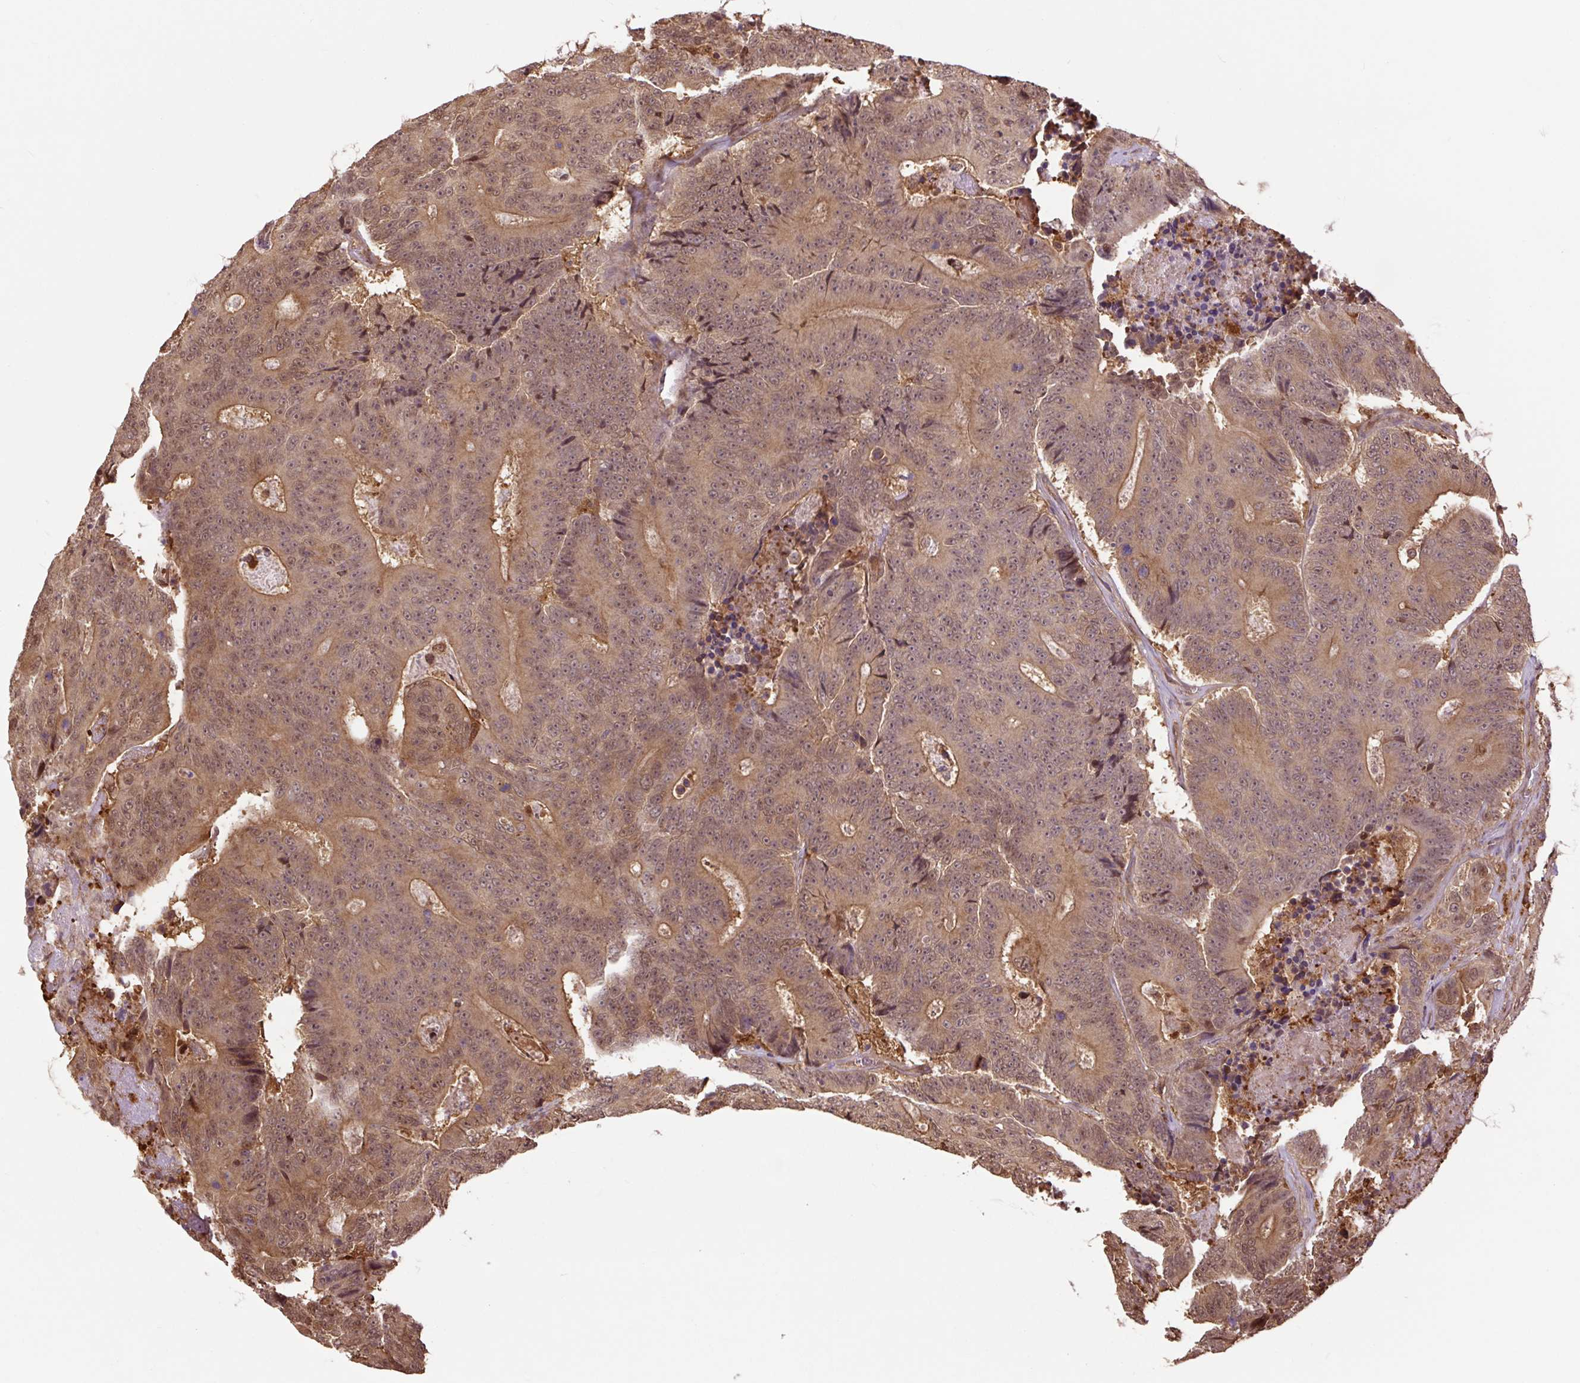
{"staining": {"intensity": "moderate", "quantity": ">75%", "location": "cytoplasmic/membranous,nuclear"}, "tissue": "colorectal cancer", "cell_type": "Tumor cells", "image_type": "cancer", "snomed": [{"axis": "morphology", "description": "Adenocarcinoma, NOS"}, {"axis": "topography", "description": "Colon"}], "caption": "This is a histology image of immunohistochemistry staining of colorectal adenocarcinoma, which shows moderate expression in the cytoplasmic/membranous and nuclear of tumor cells.", "gene": "TPT1", "patient": {"sex": "male", "age": 83}}